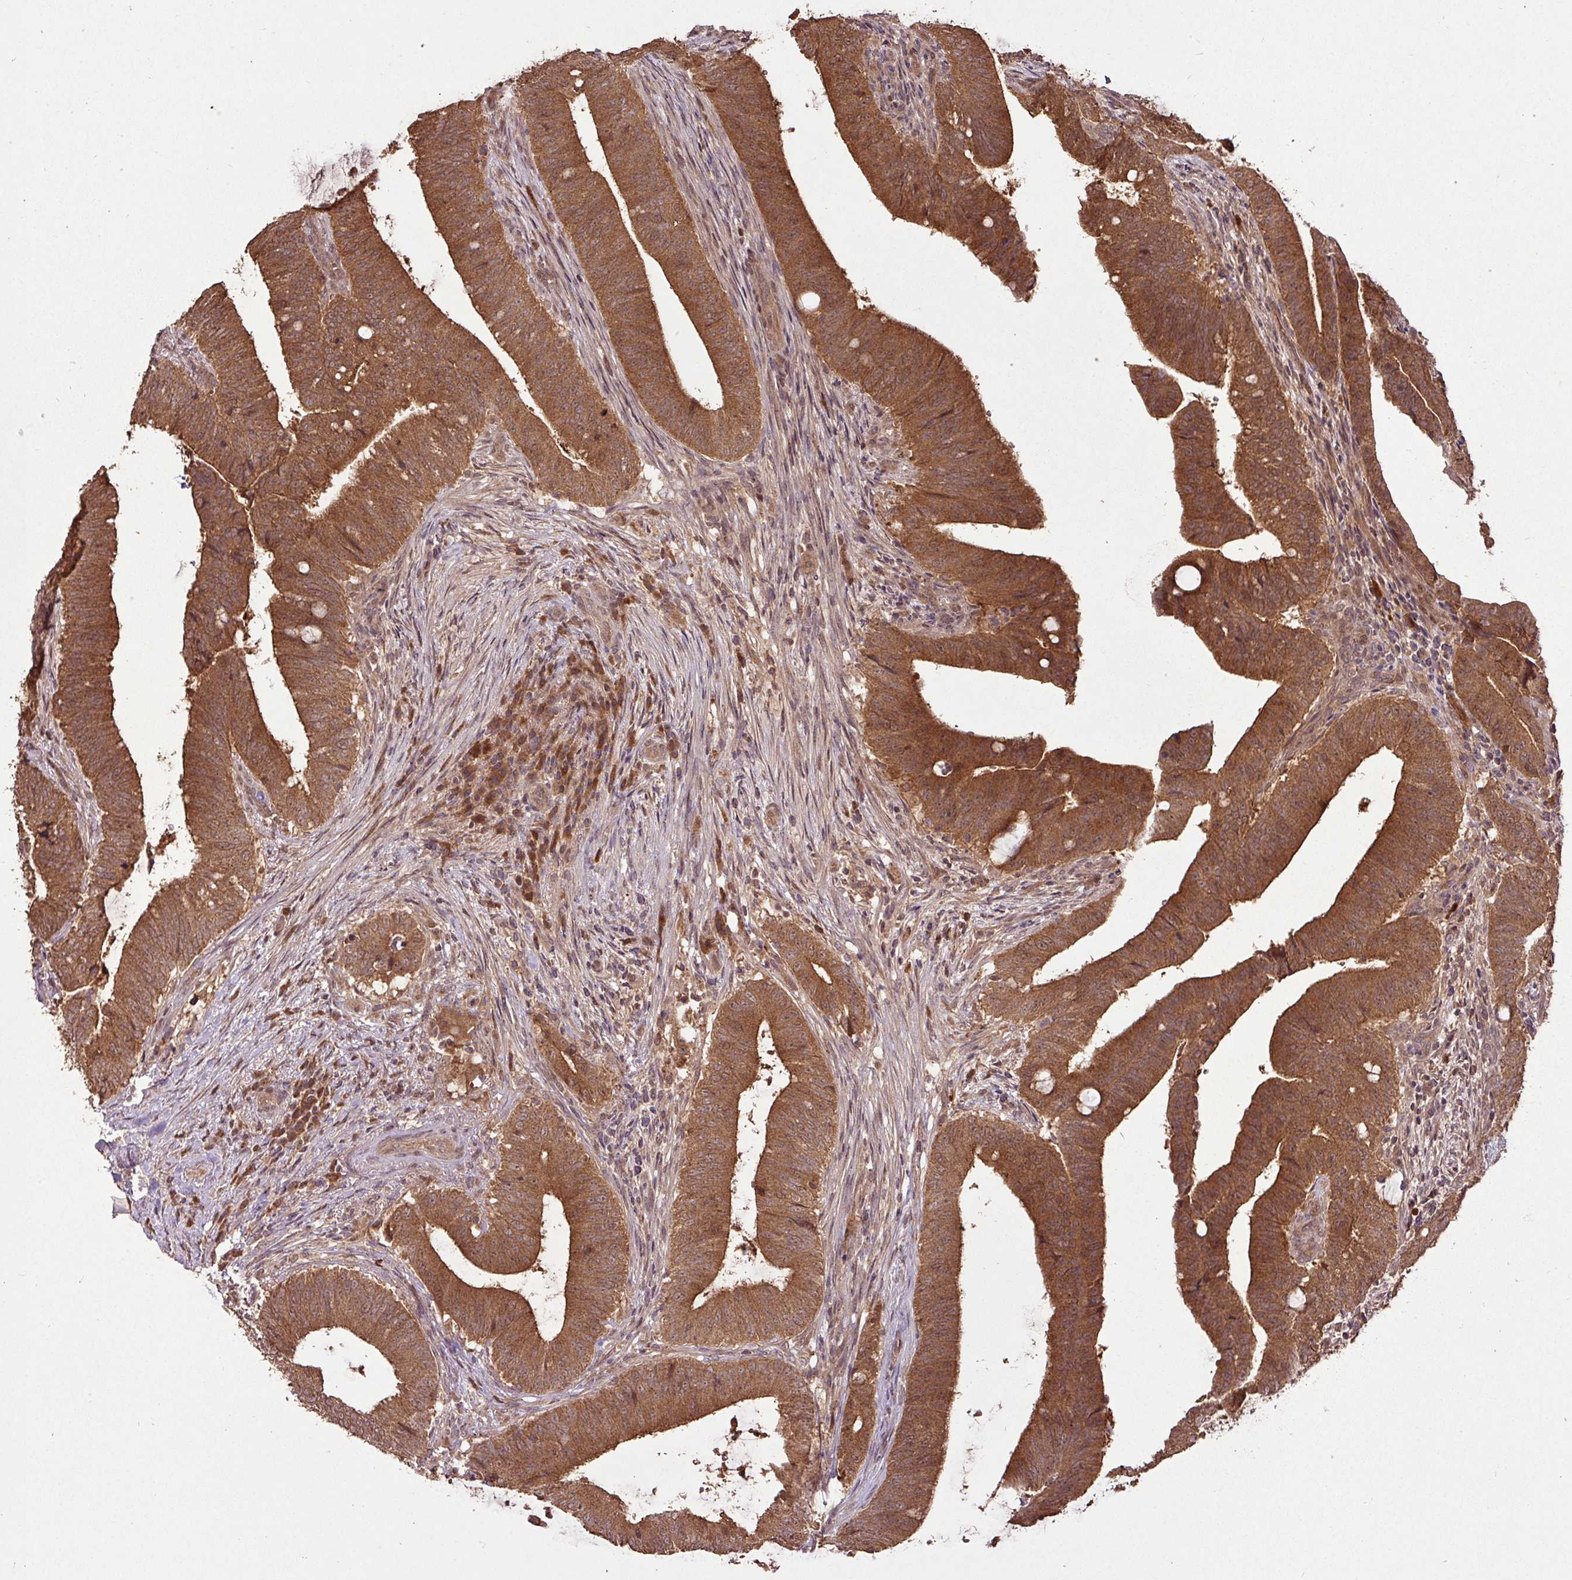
{"staining": {"intensity": "strong", "quantity": ">75%", "location": "cytoplasmic/membranous,nuclear"}, "tissue": "colorectal cancer", "cell_type": "Tumor cells", "image_type": "cancer", "snomed": [{"axis": "morphology", "description": "Adenocarcinoma, NOS"}, {"axis": "topography", "description": "Colon"}], "caption": "IHC micrograph of colorectal cancer stained for a protein (brown), which exhibits high levels of strong cytoplasmic/membranous and nuclear staining in approximately >75% of tumor cells.", "gene": "FAIM", "patient": {"sex": "female", "age": 43}}